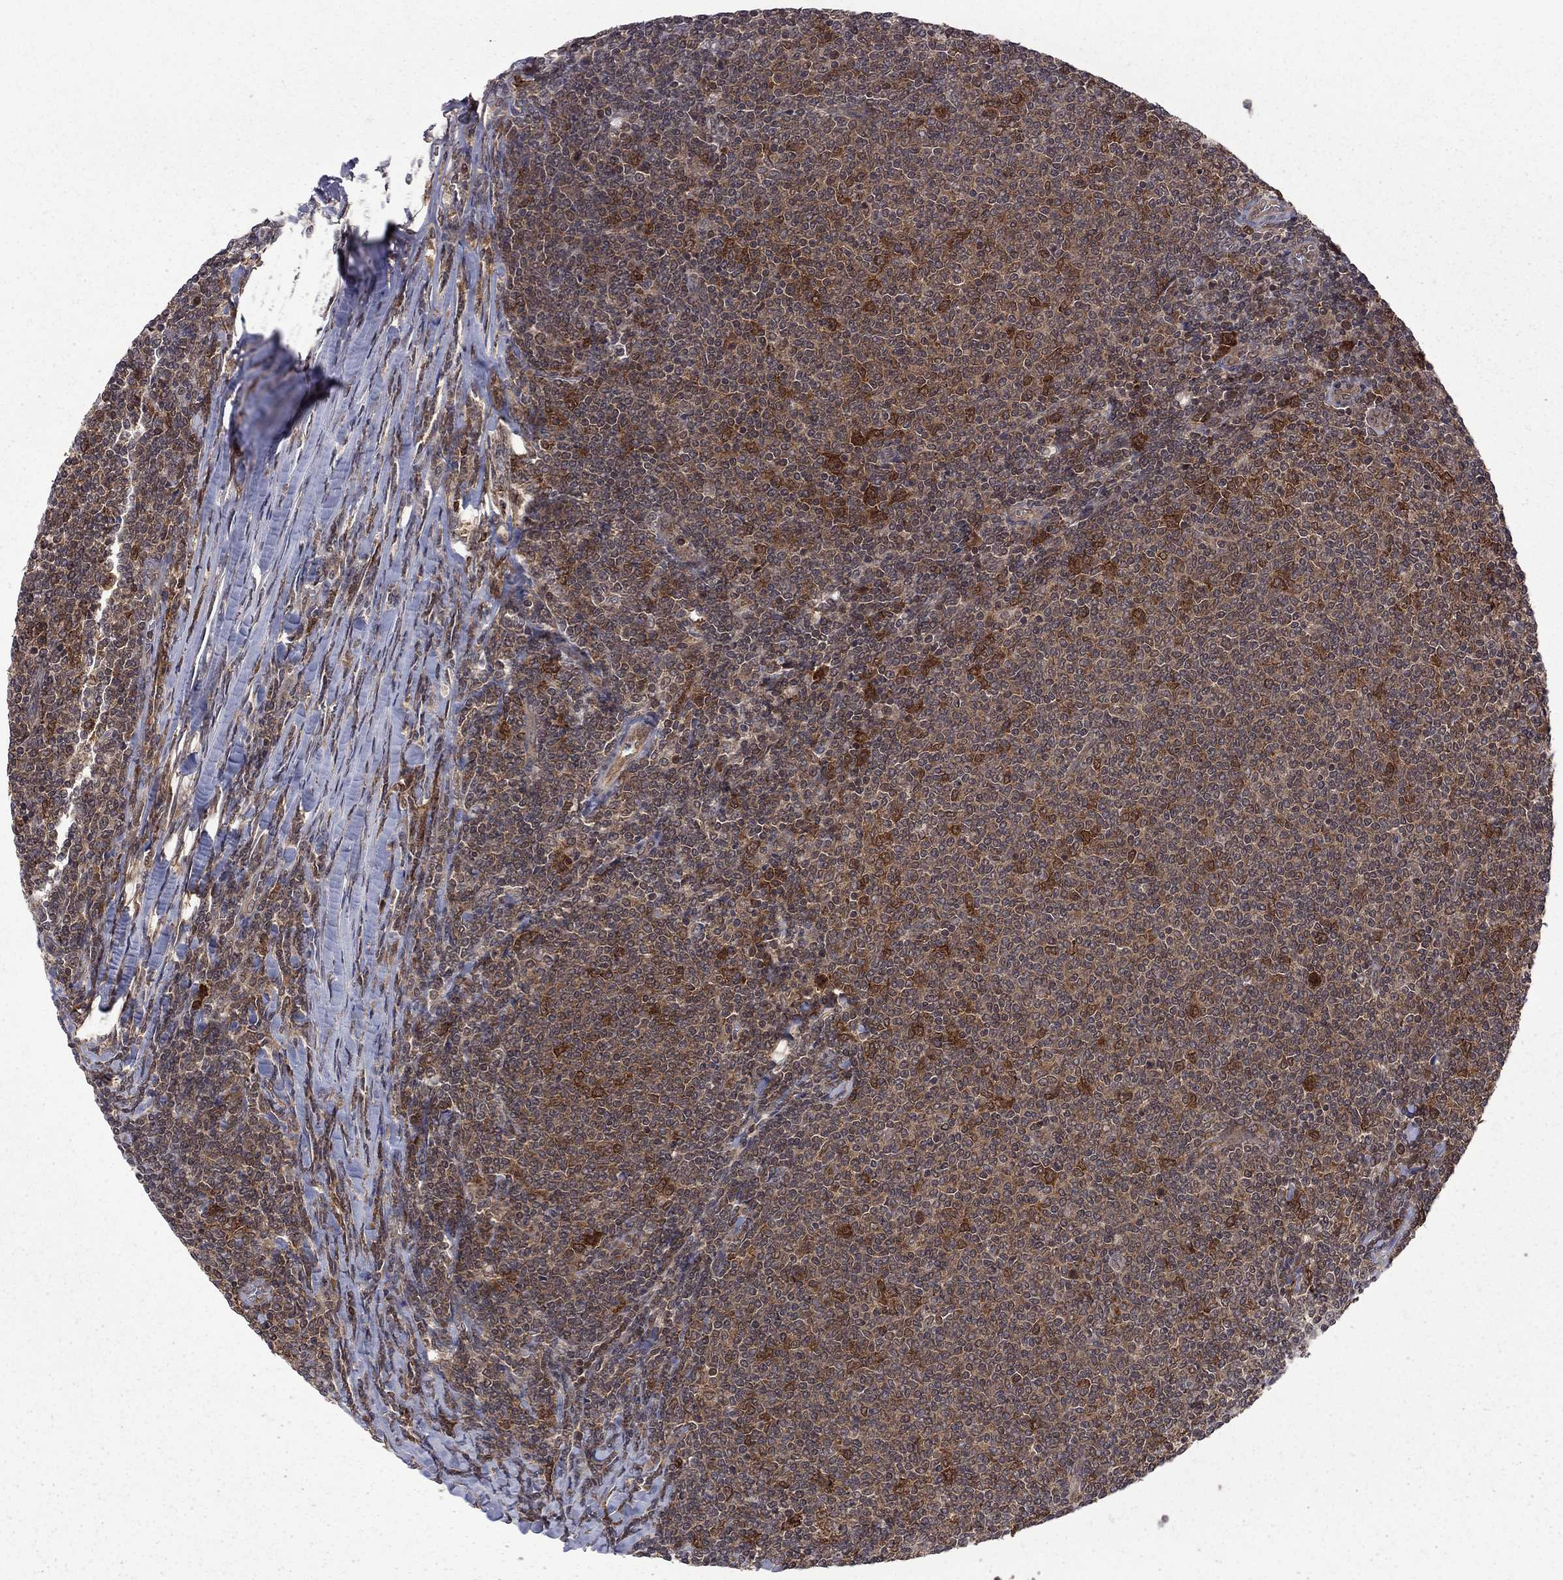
{"staining": {"intensity": "strong", "quantity": "25%-75%", "location": "cytoplasmic/membranous"}, "tissue": "lymphoma", "cell_type": "Tumor cells", "image_type": "cancer", "snomed": [{"axis": "morphology", "description": "Malignant lymphoma, non-Hodgkin's type, Low grade"}, {"axis": "topography", "description": "Lymph node"}], "caption": "A high-resolution image shows IHC staining of malignant lymphoma, non-Hodgkin's type (low-grade), which shows strong cytoplasmic/membranous positivity in about 25%-75% of tumor cells. The protein is shown in brown color, while the nuclei are stained blue.", "gene": "NAA50", "patient": {"sex": "male", "age": 52}}